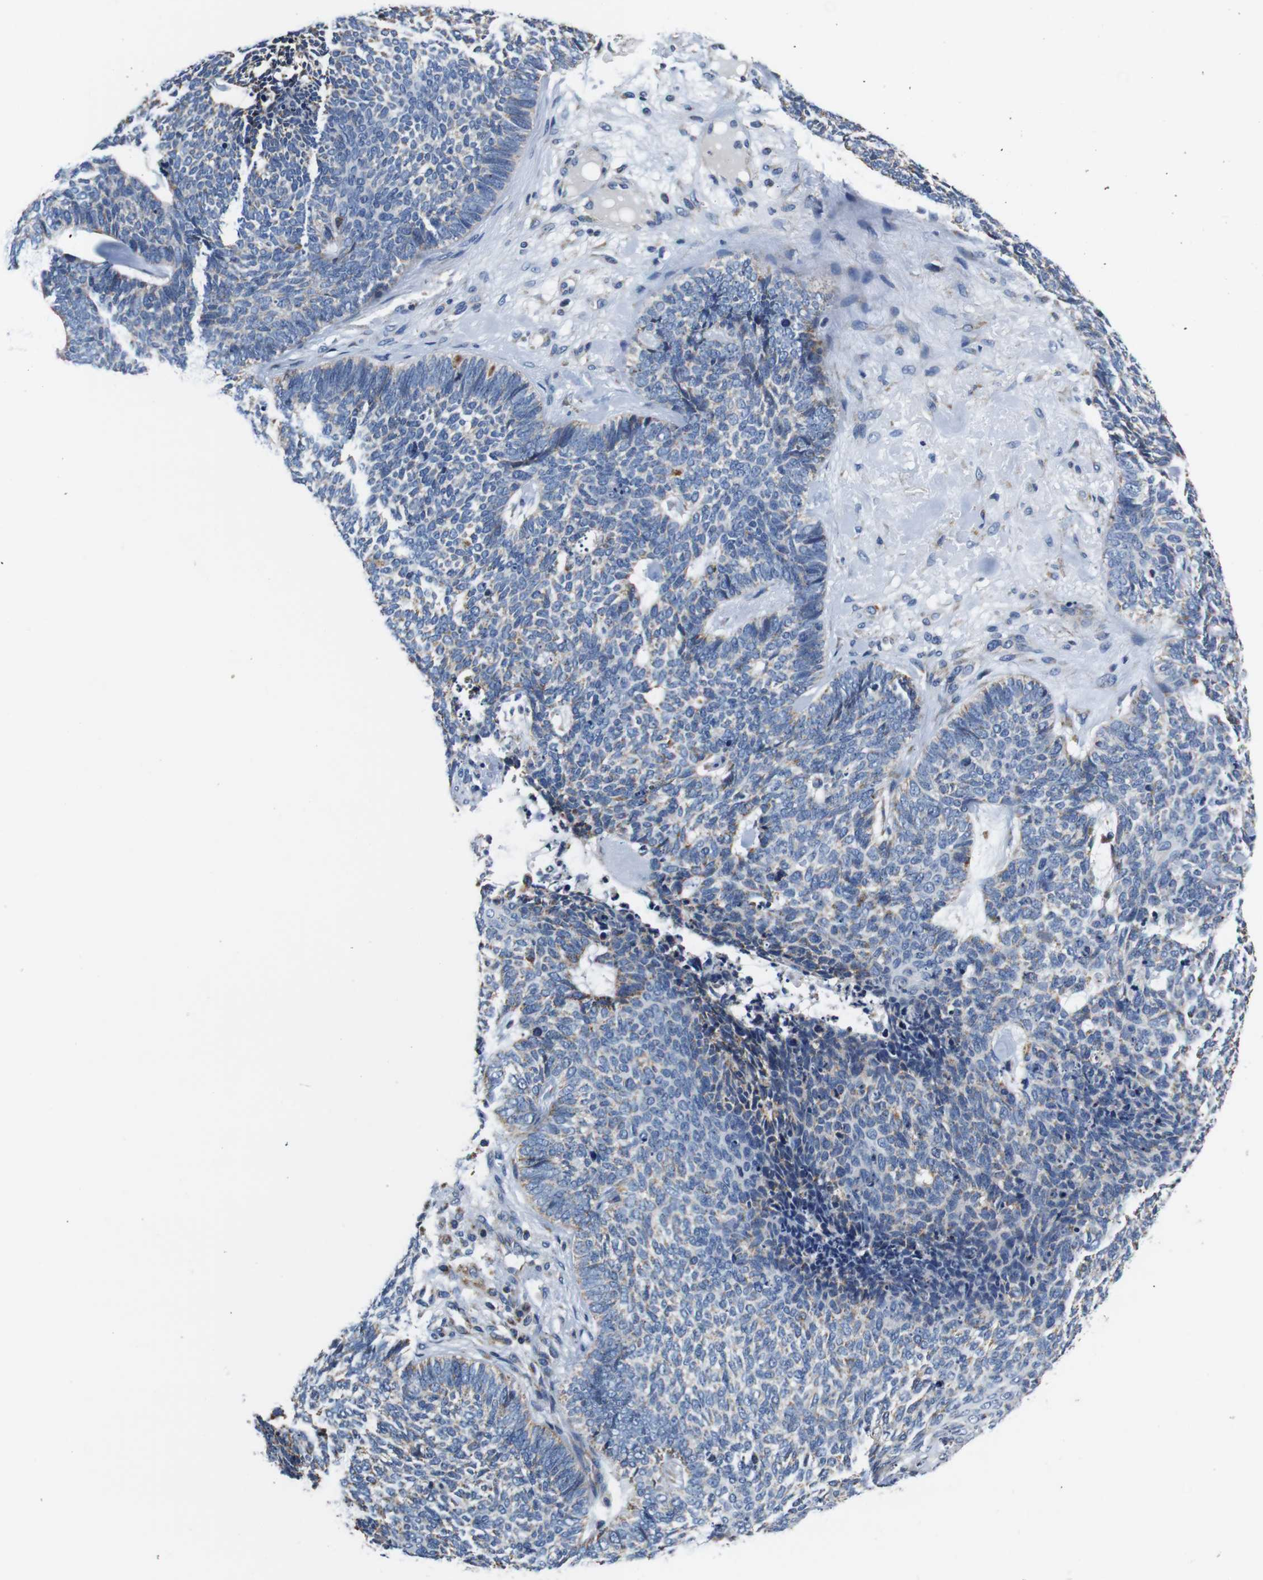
{"staining": {"intensity": "negative", "quantity": "none", "location": "none"}, "tissue": "skin cancer", "cell_type": "Tumor cells", "image_type": "cancer", "snomed": [{"axis": "morphology", "description": "Basal cell carcinoma"}, {"axis": "topography", "description": "Skin"}], "caption": "Micrograph shows no significant protein staining in tumor cells of skin cancer (basal cell carcinoma).", "gene": "LRP4", "patient": {"sex": "female", "age": 84}}